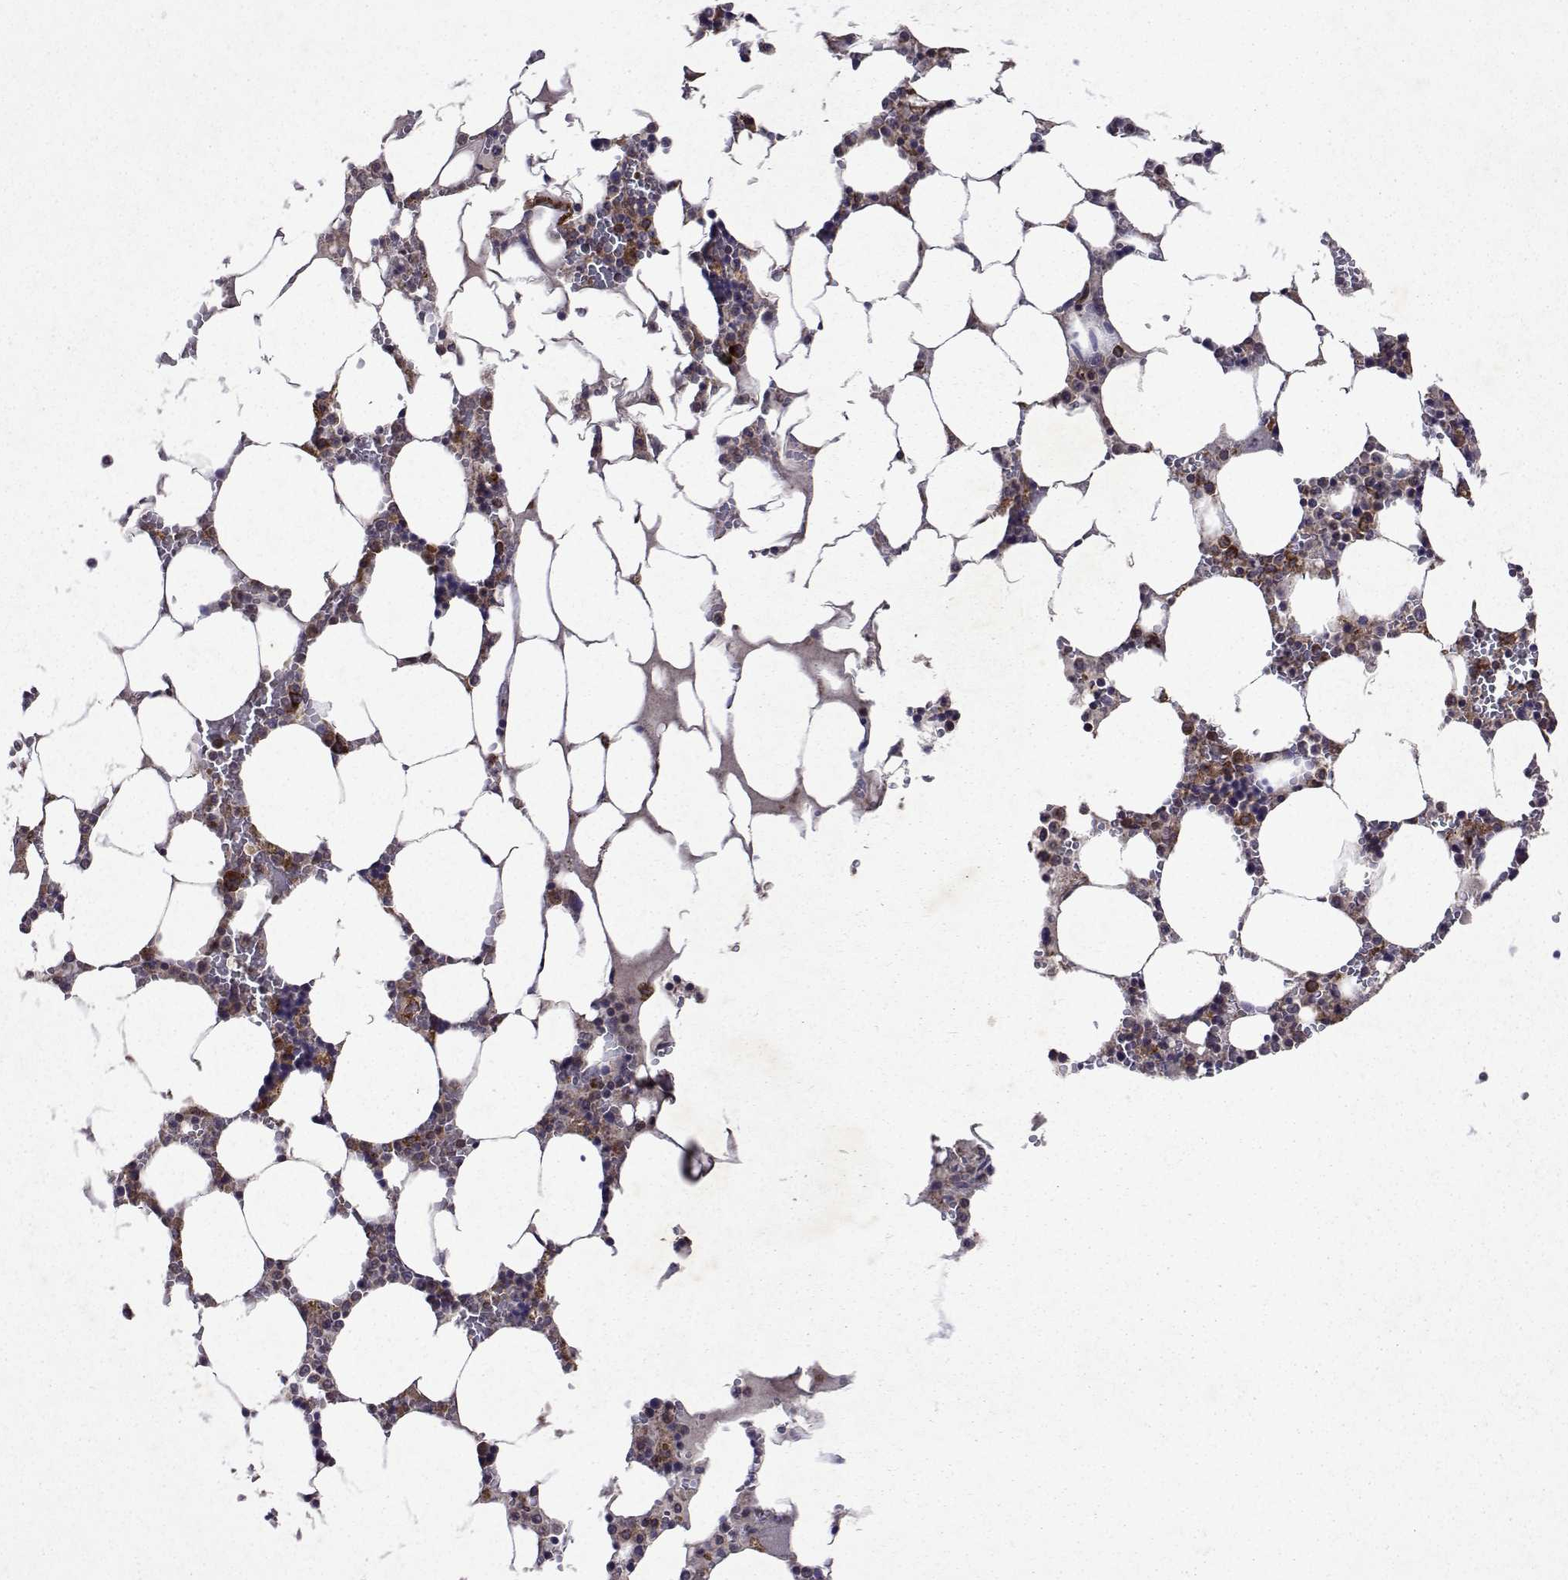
{"staining": {"intensity": "moderate", "quantity": "<25%", "location": "cytoplasmic/membranous"}, "tissue": "bone marrow", "cell_type": "Hematopoietic cells", "image_type": "normal", "snomed": [{"axis": "morphology", "description": "Normal tissue, NOS"}, {"axis": "topography", "description": "Bone marrow"}], "caption": "Immunohistochemistry (IHC) image of normal human bone marrow stained for a protein (brown), which displays low levels of moderate cytoplasmic/membranous expression in approximately <25% of hematopoietic cells.", "gene": "TARBP2", "patient": {"sex": "male", "age": 64}}